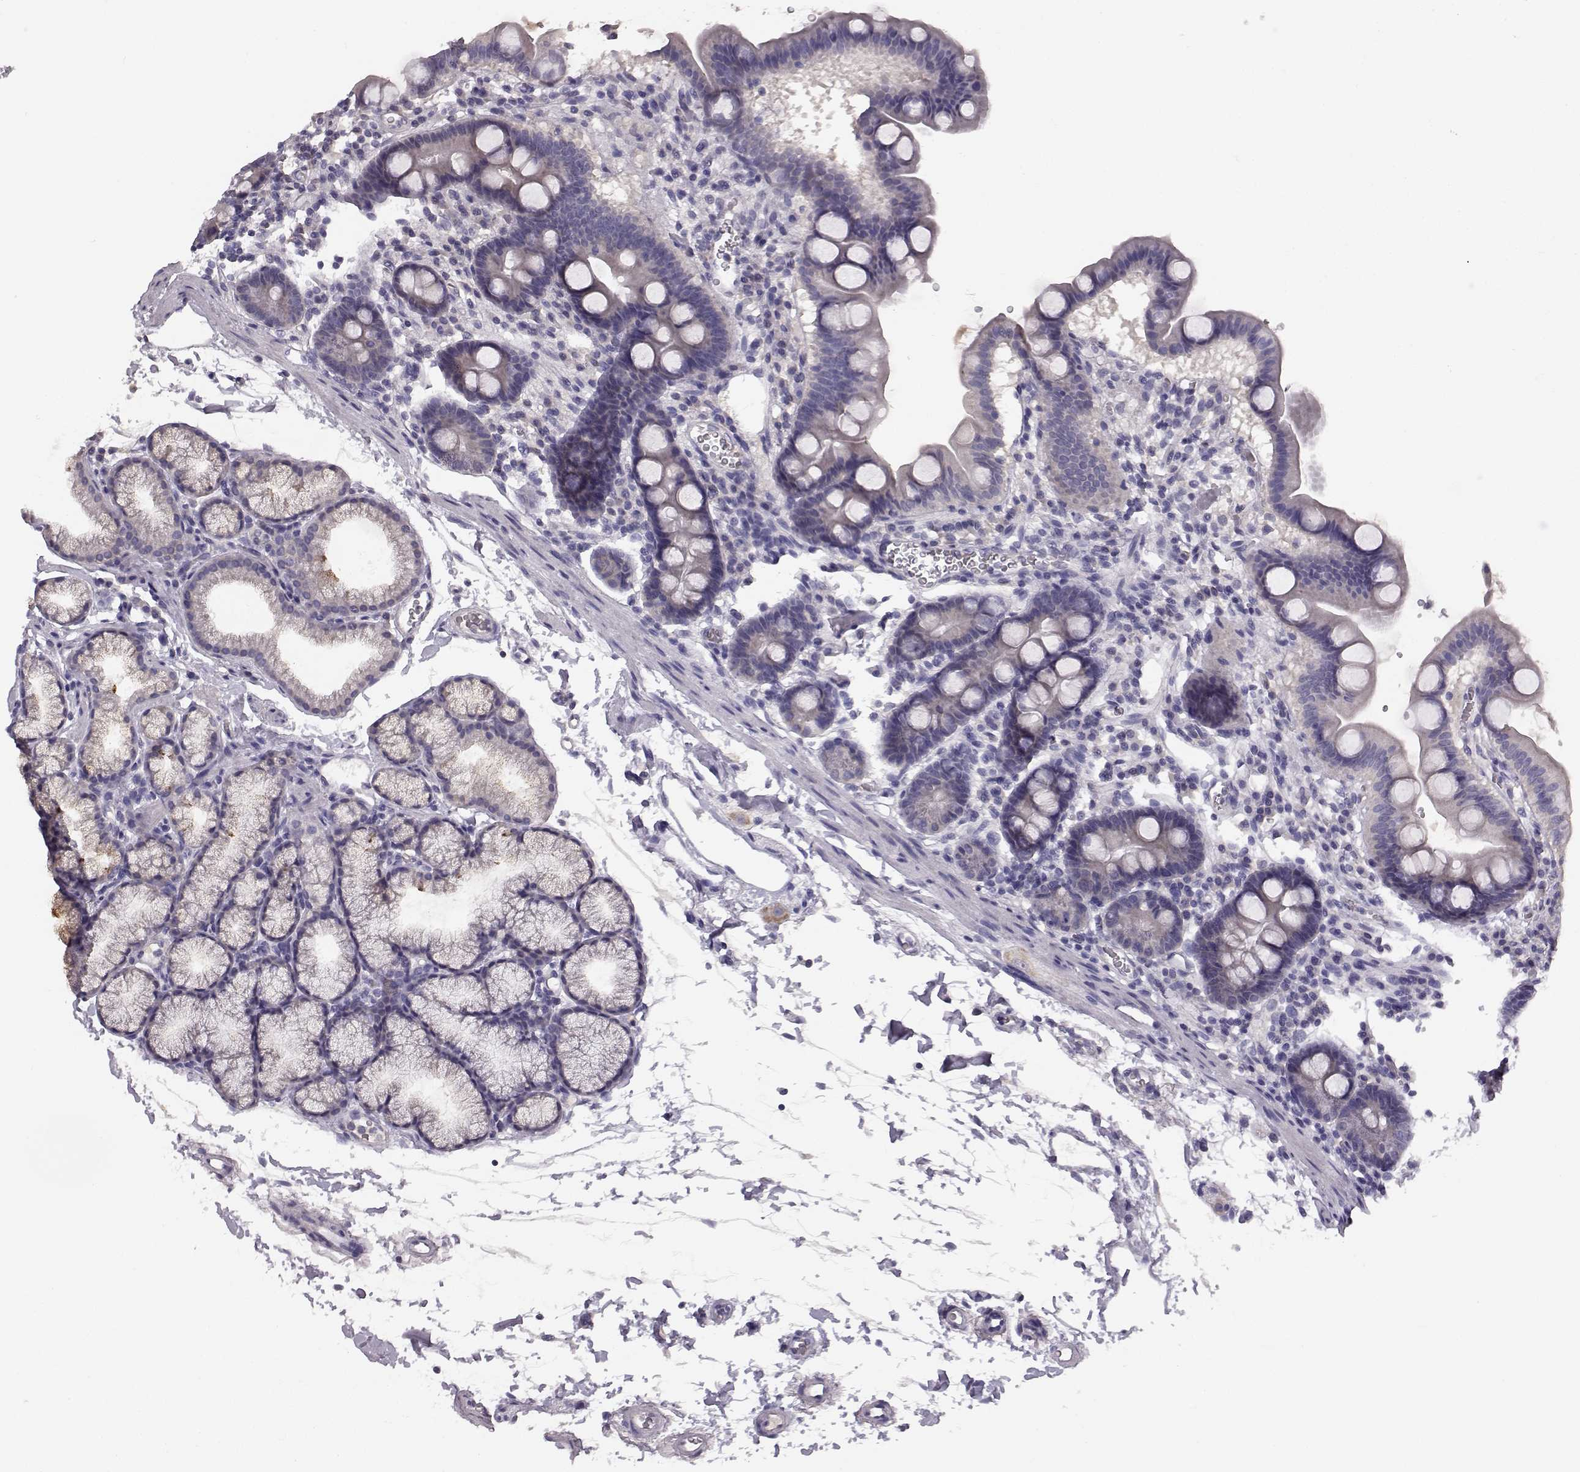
{"staining": {"intensity": "negative", "quantity": "none", "location": "none"}, "tissue": "duodenum", "cell_type": "Glandular cells", "image_type": "normal", "snomed": [{"axis": "morphology", "description": "Normal tissue, NOS"}, {"axis": "topography", "description": "Duodenum"}], "caption": "Immunohistochemistry (IHC) of unremarkable duodenum displays no staining in glandular cells.", "gene": "BFSP2", "patient": {"sex": "male", "age": 59}}